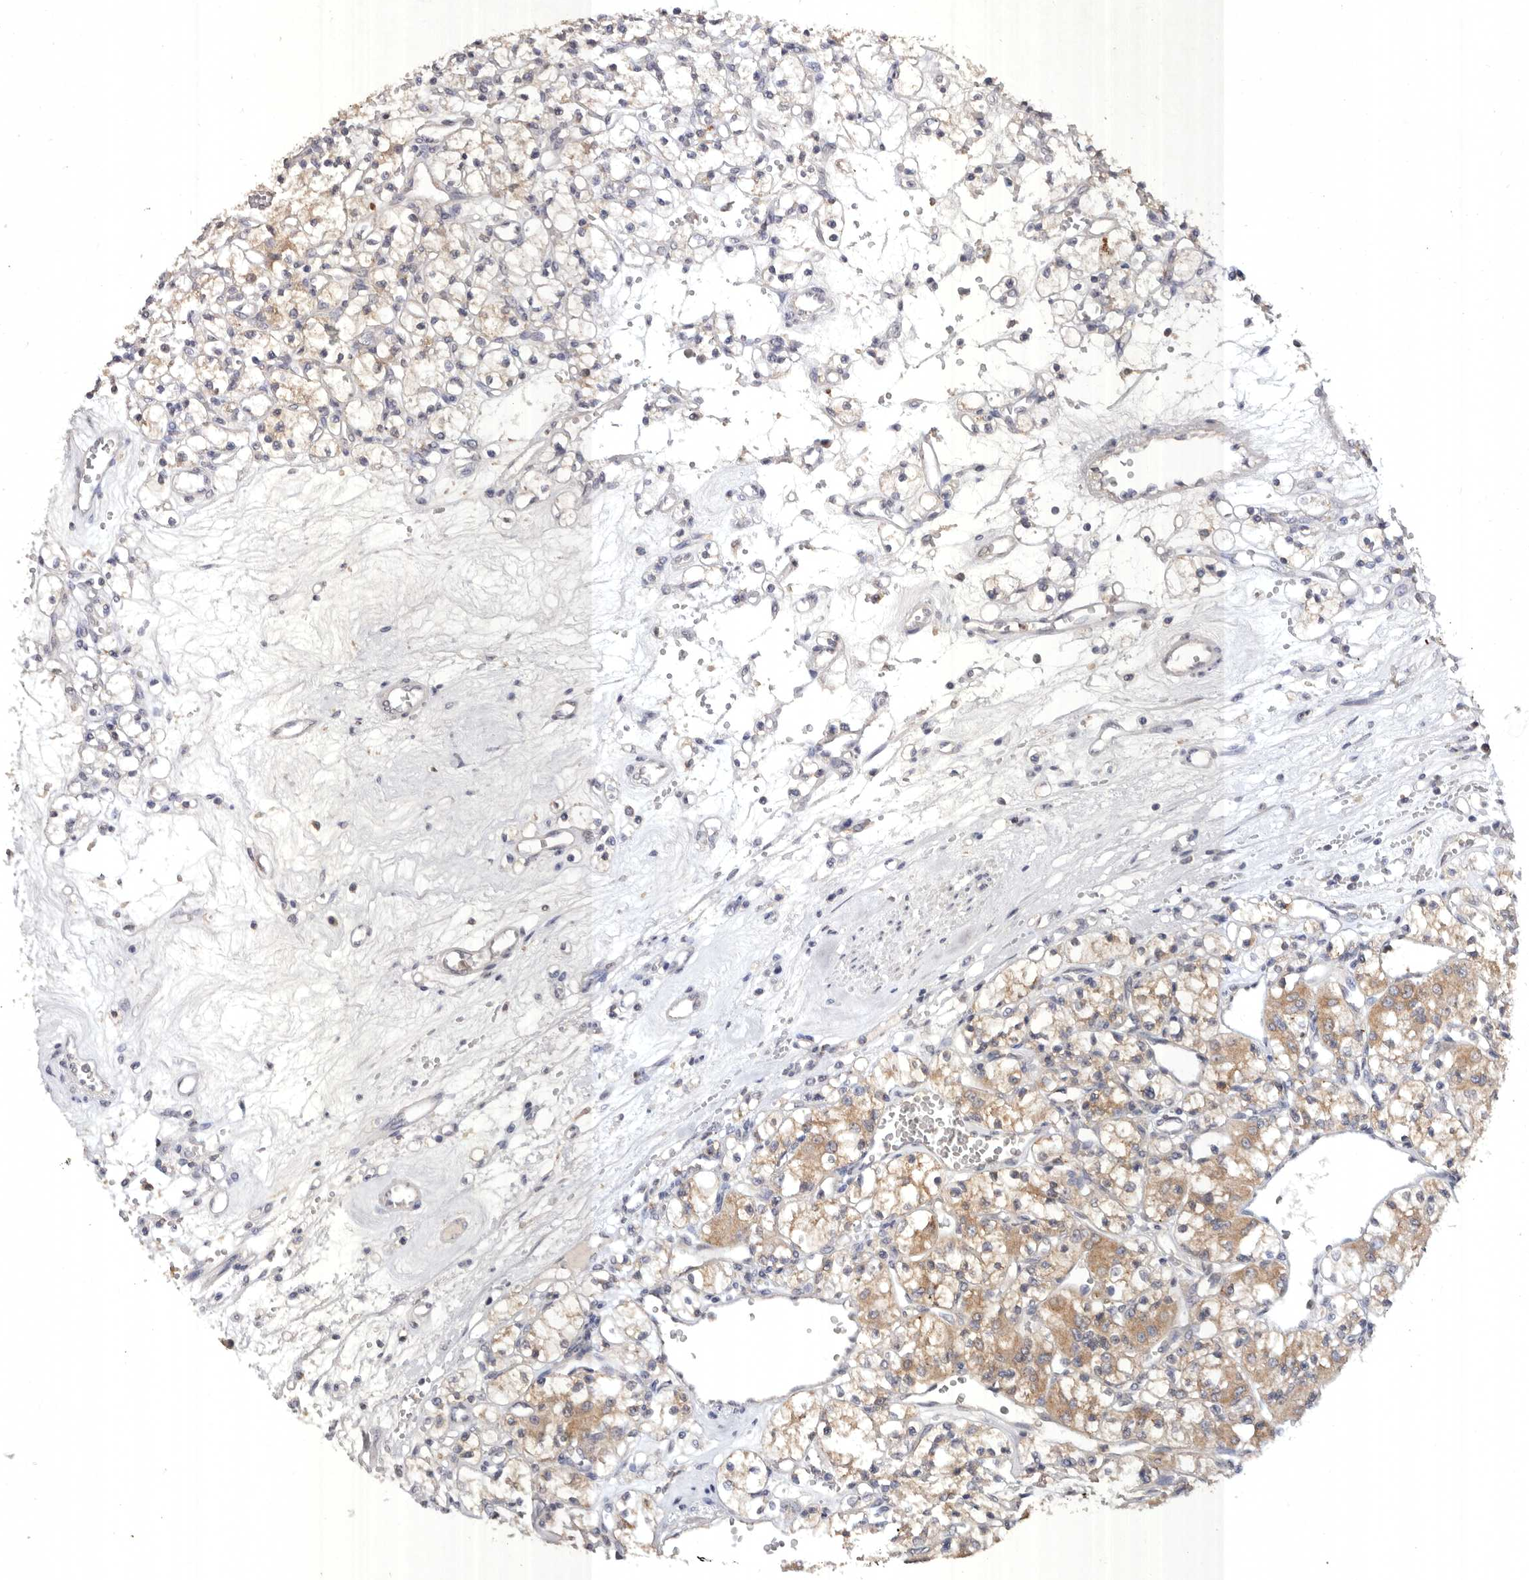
{"staining": {"intensity": "moderate", "quantity": ">75%", "location": "cytoplasmic/membranous"}, "tissue": "renal cancer", "cell_type": "Tumor cells", "image_type": "cancer", "snomed": [{"axis": "morphology", "description": "Adenocarcinoma, NOS"}, {"axis": "topography", "description": "Kidney"}], "caption": "Protein staining reveals moderate cytoplasmic/membranous staining in approximately >75% of tumor cells in adenocarcinoma (renal).", "gene": "EDEM1", "patient": {"sex": "female", "age": 59}}